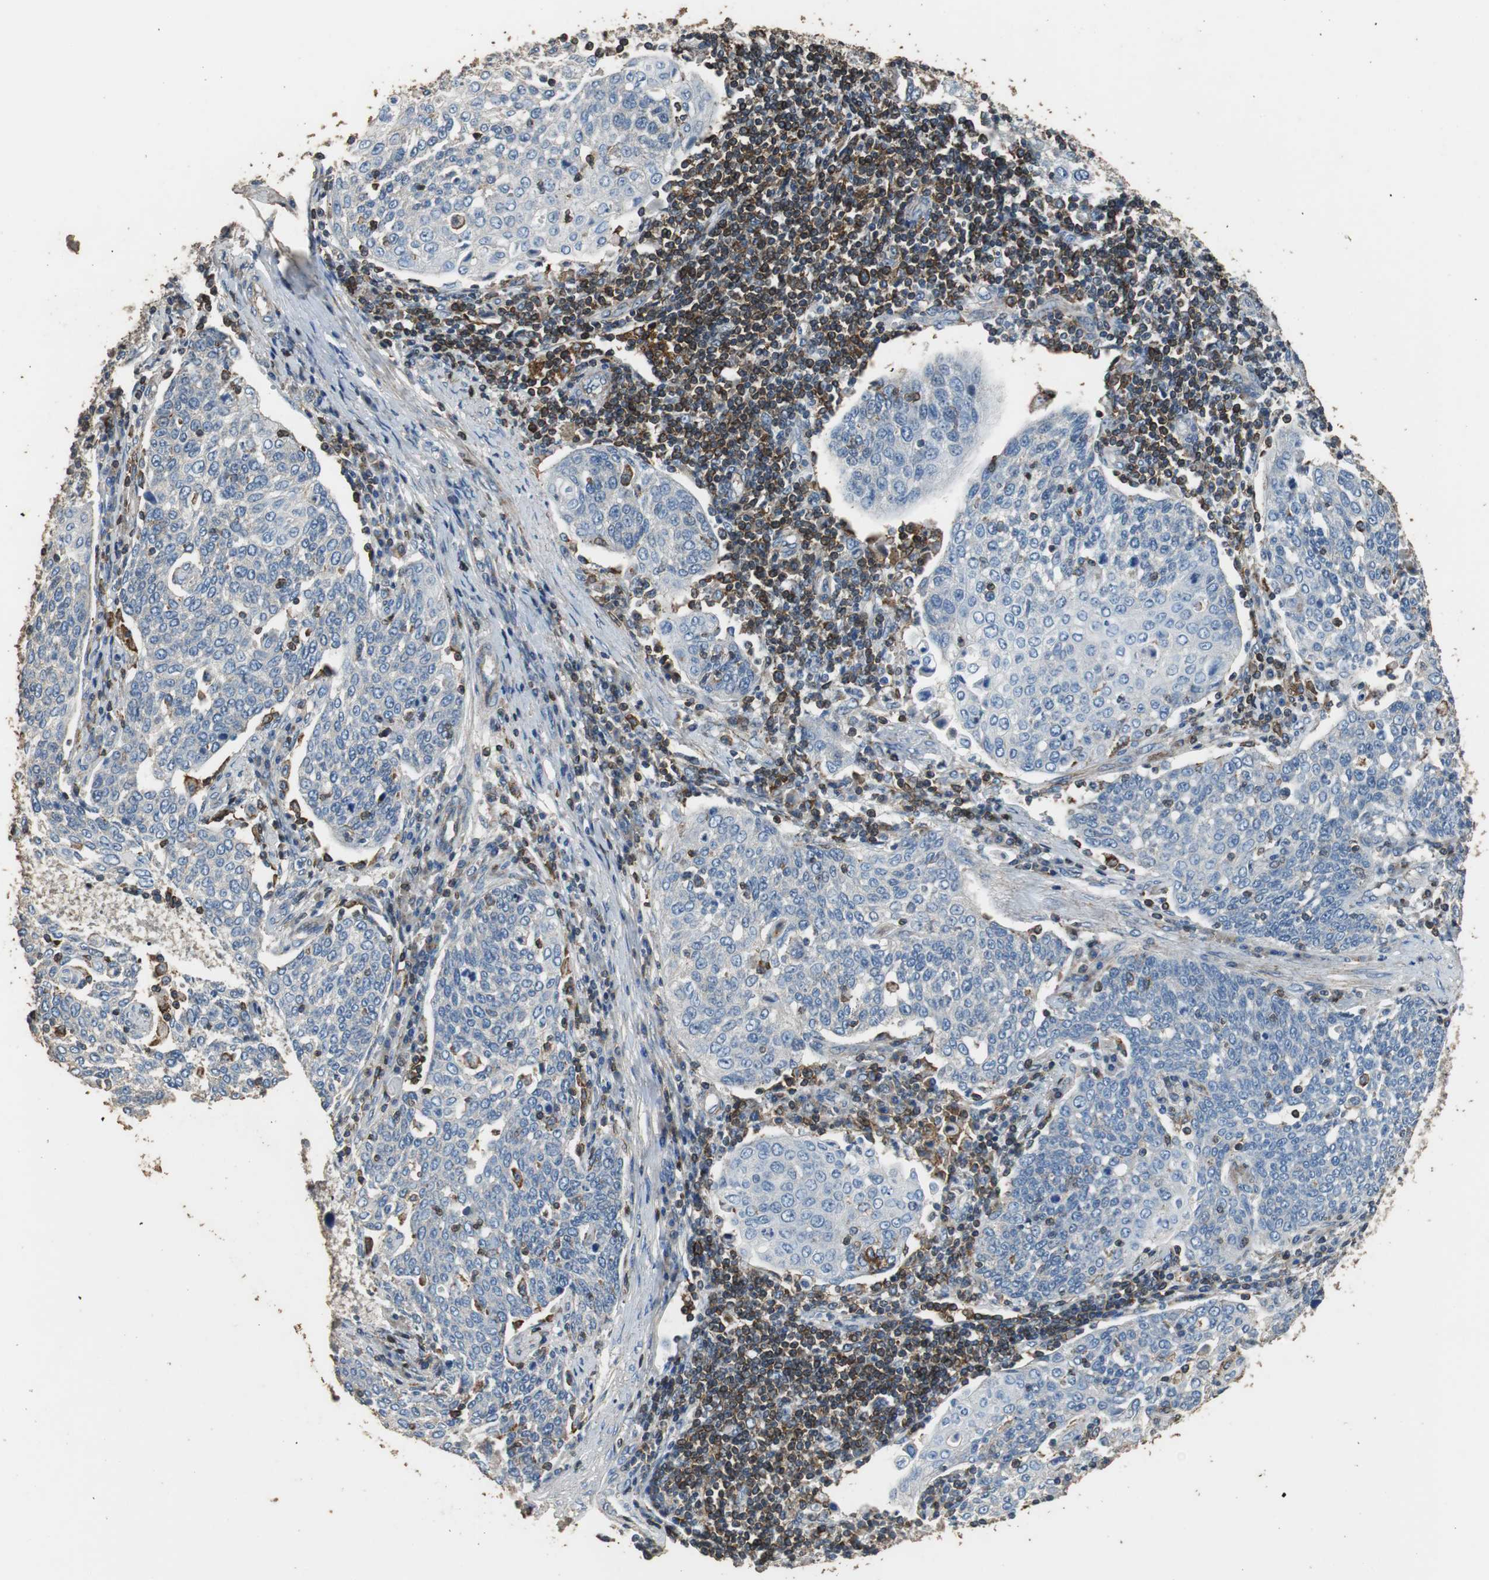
{"staining": {"intensity": "negative", "quantity": "none", "location": "none"}, "tissue": "cervical cancer", "cell_type": "Tumor cells", "image_type": "cancer", "snomed": [{"axis": "morphology", "description": "Squamous cell carcinoma, NOS"}, {"axis": "topography", "description": "Cervix"}], "caption": "Tumor cells are negative for brown protein staining in cervical cancer (squamous cell carcinoma).", "gene": "PRKRA", "patient": {"sex": "female", "age": 34}}